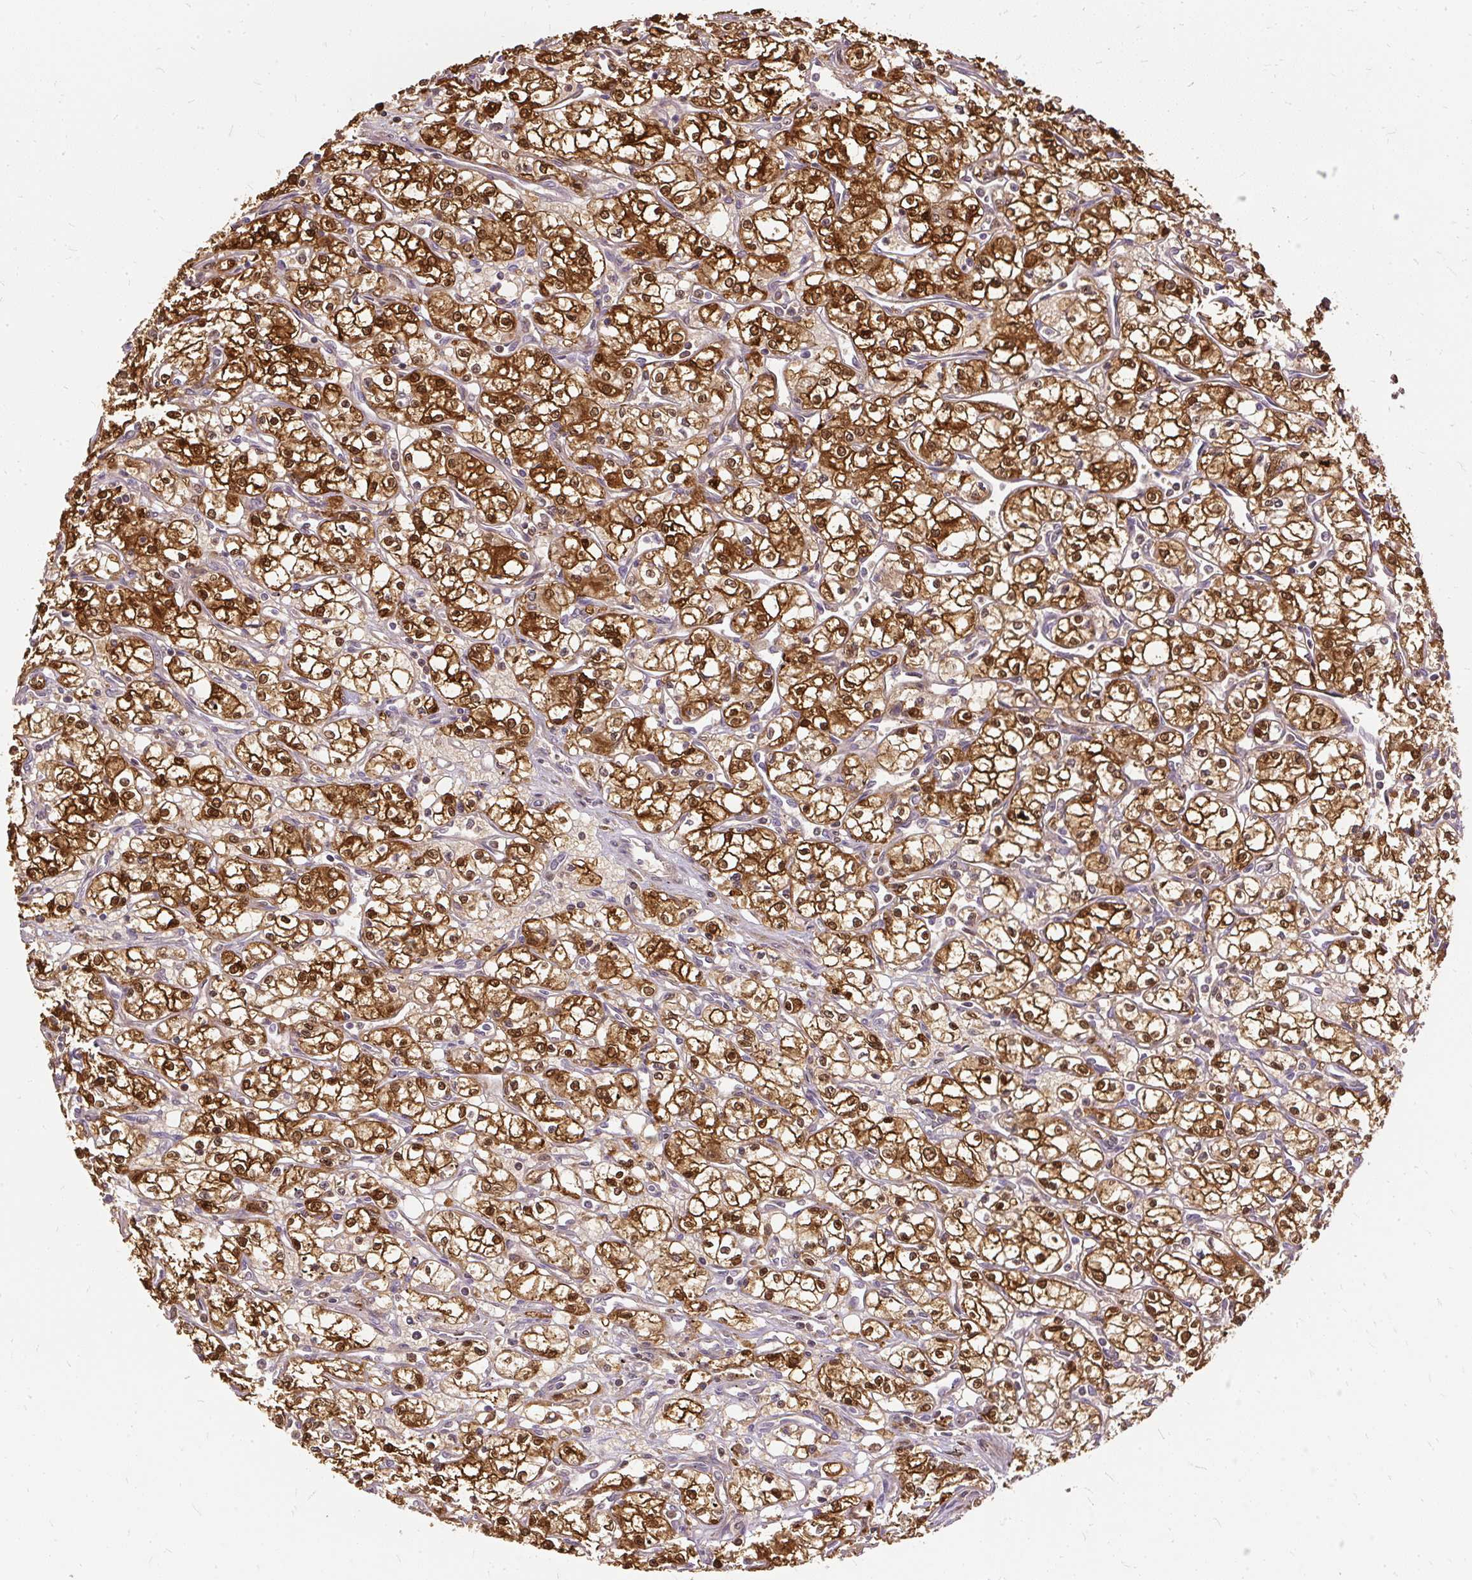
{"staining": {"intensity": "strong", "quantity": ">75%", "location": "cytoplasmic/membranous,nuclear"}, "tissue": "renal cancer", "cell_type": "Tumor cells", "image_type": "cancer", "snomed": [{"axis": "morphology", "description": "Adenocarcinoma, NOS"}, {"axis": "topography", "description": "Kidney"}], "caption": "DAB immunohistochemical staining of adenocarcinoma (renal) demonstrates strong cytoplasmic/membranous and nuclear protein positivity in about >75% of tumor cells. (Stains: DAB (3,3'-diaminobenzidine) in brown, nuclei in blue, Microscopy: brightfield microscopy at high magnification).", "gene": "AP5S1", "patient": {"sex": "male", "age": 59}}